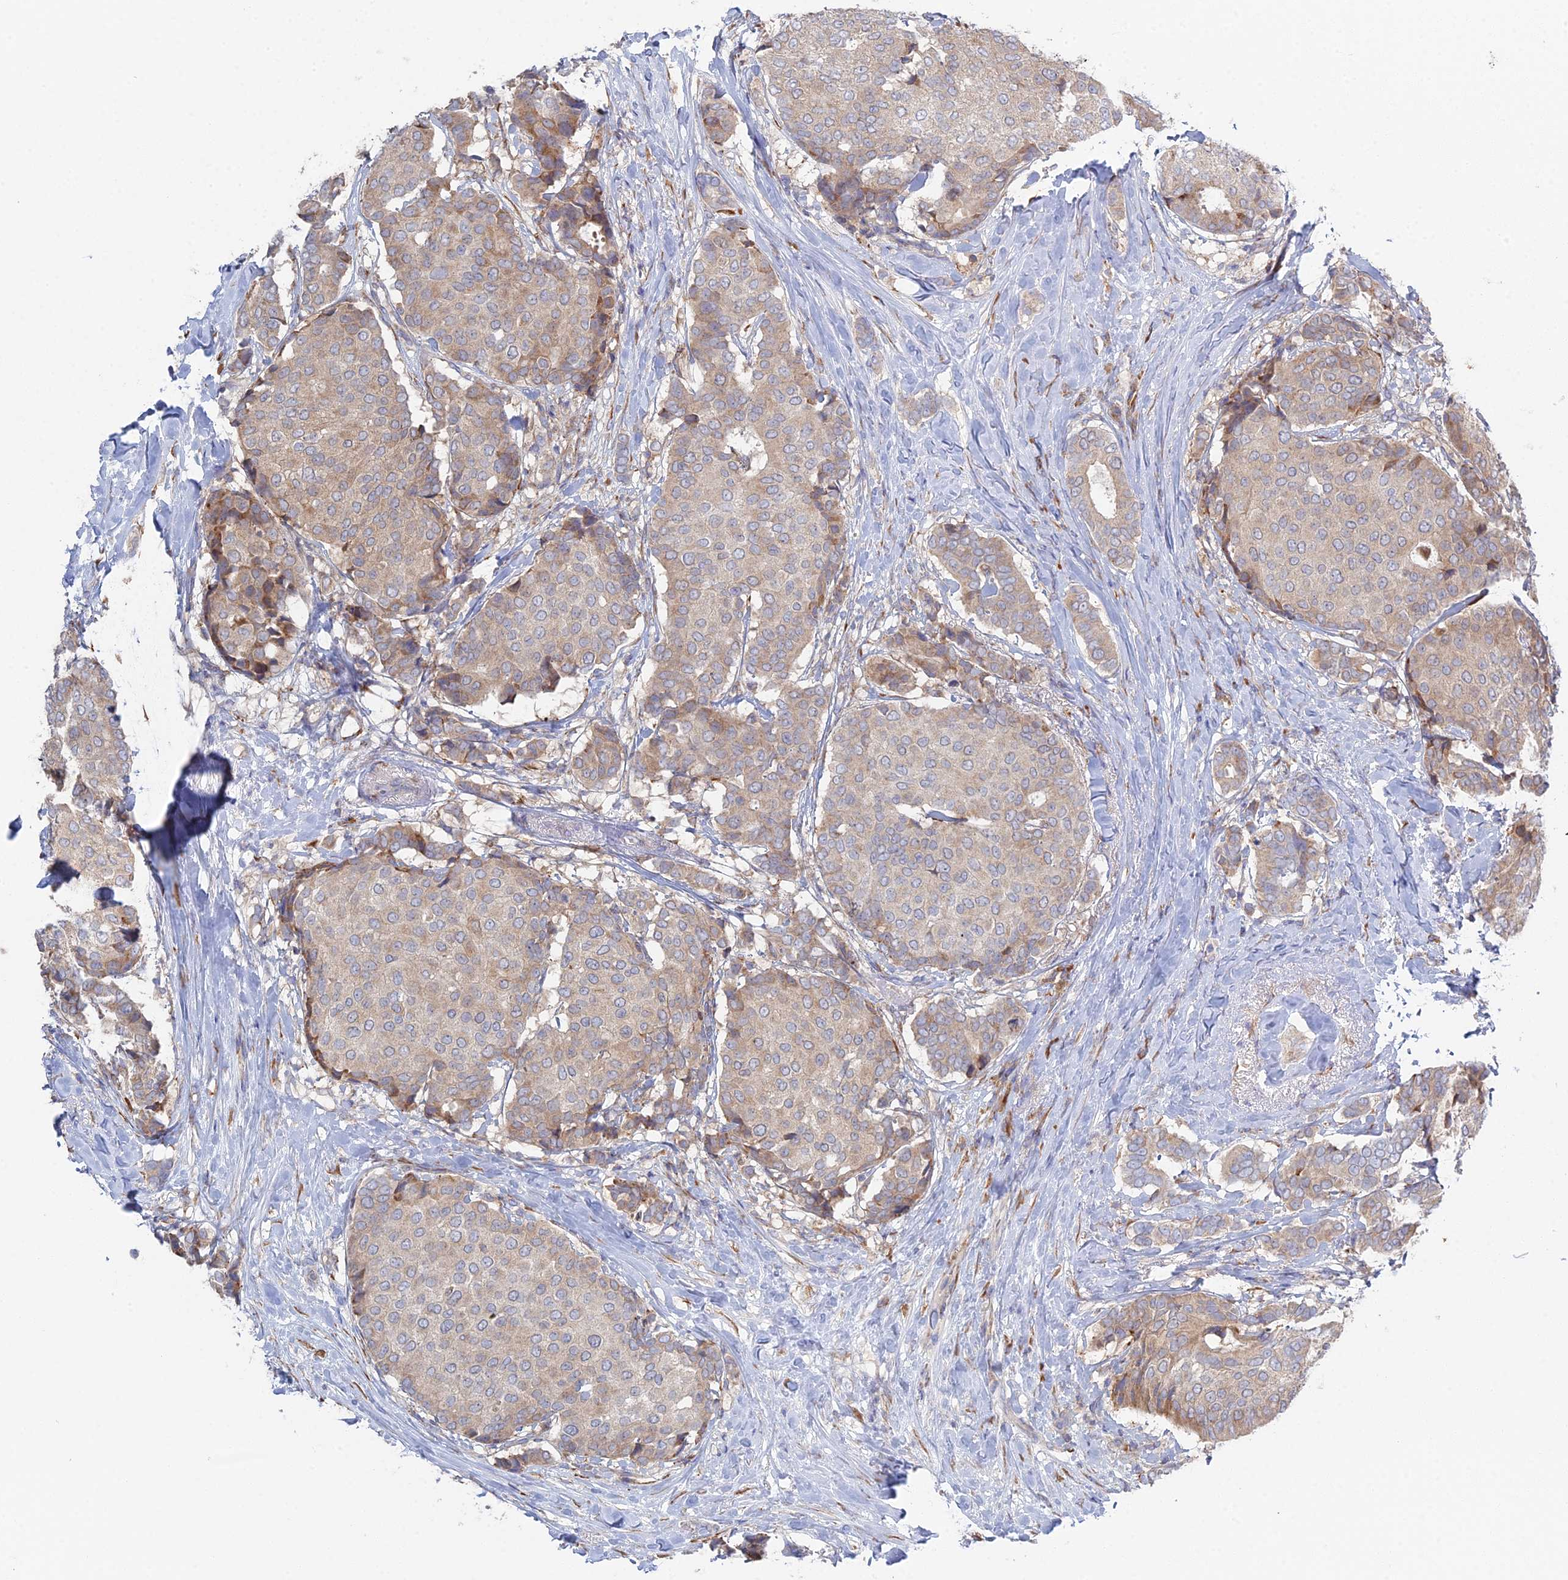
{"staining": {"intensity": "weak", "quantity": "25%-75%", "location": "cytoplasmic/membranous"}, "tissue": "breast cancer", "cell_type": "Tumor cells", "image_type": "cancer", "snomed": [{"axis": "morphology", "description": "Duct carcinoma"}, {"axis": "topography", "description": "Breast"}], "caption": "Immunohistochemical staining of human breast intraductal carcinoma displays low levels of weak cytoplasmic/membranous protein positivity in about 25%-75% of tumor cells.", "gene": "TRAPPC6A", "patient": {"sex": "female", "age": 75}}